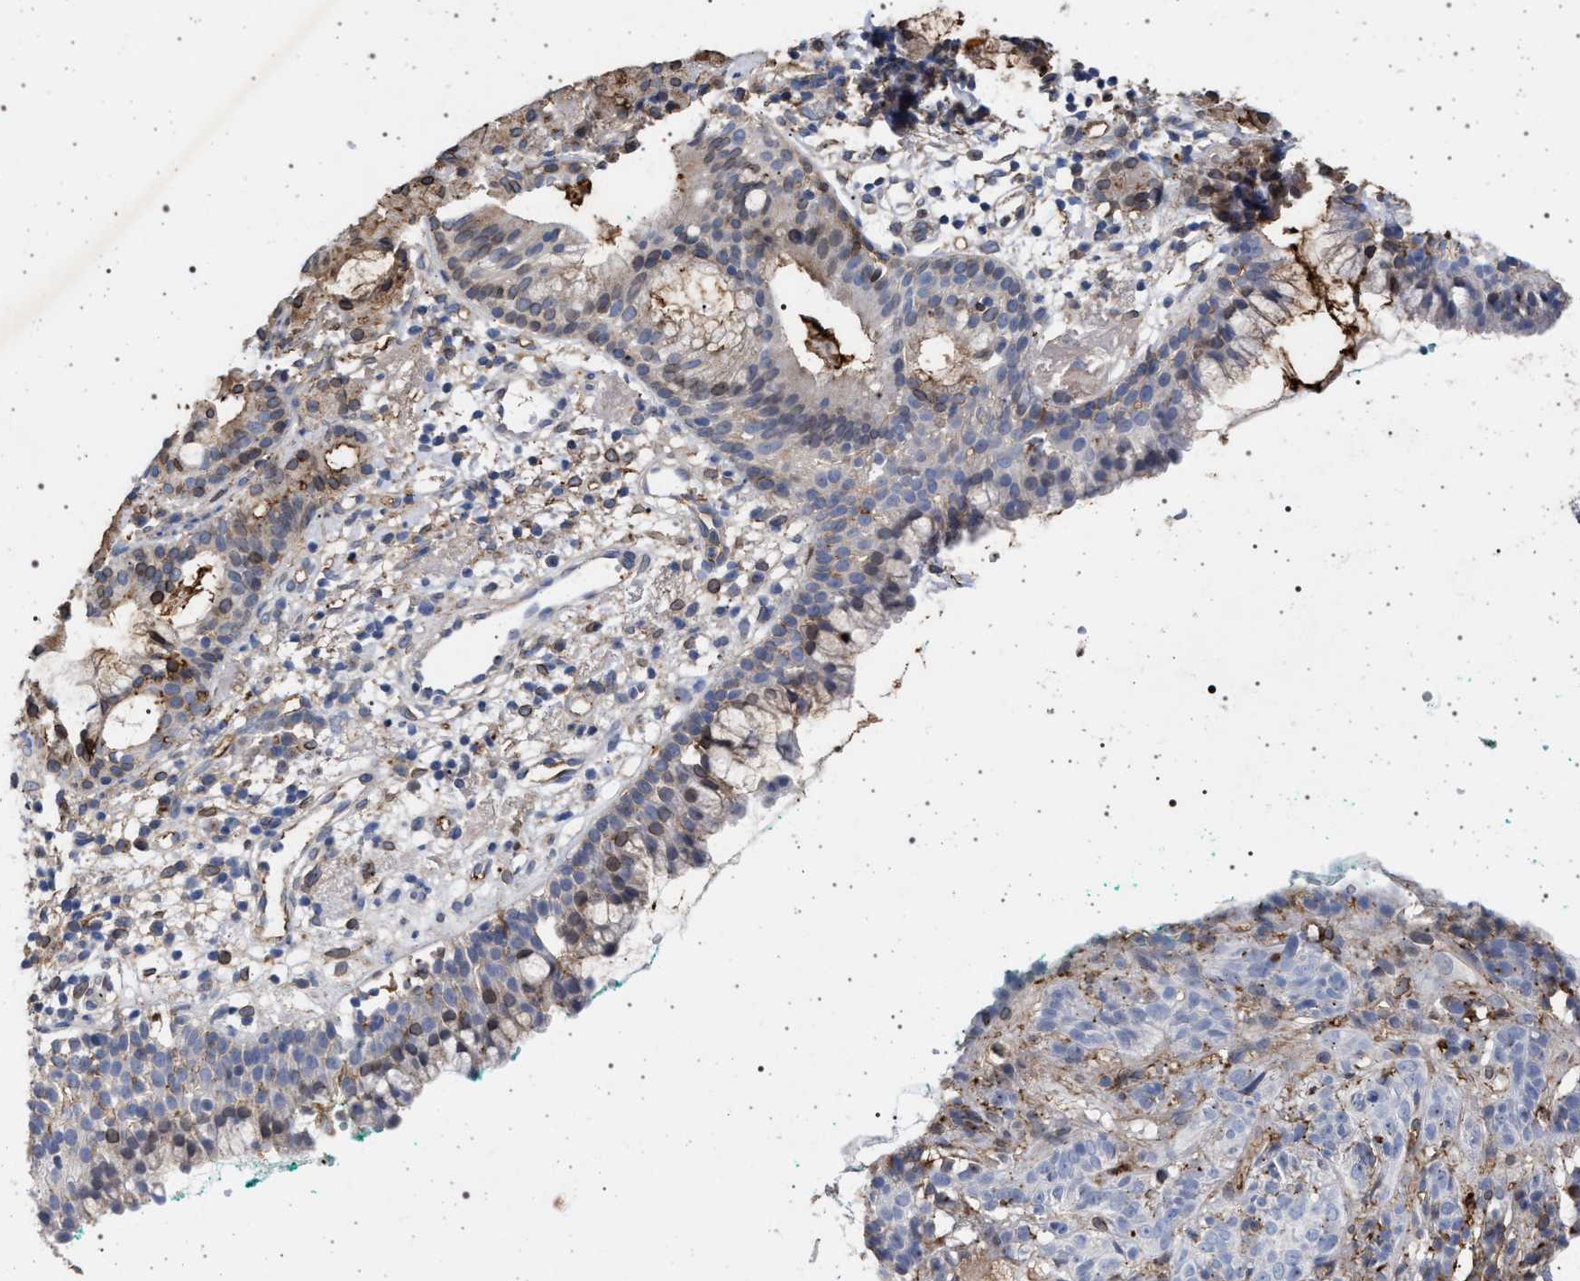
{"staining": {"intensity": "moderate", "quantity": "<25%", "location": "cytoplasmic/membranous"}, "tissue": "nasopharynx", "cell_type": "Respiratory epithelial cells", "image_type": "normal", "snomed": [{"axis": "morphology", "description": "Normal tissue, NOS"}, {"axis": "morphology", "description": "Basal cell carcinoma"}, {"axis": "topography", "description": "Cartilage tissue"}, {"axis": "topography", "description": "Nasopharynx"}, {"axis": "topography", "description": "Oral tissue"}], "caption": "Protein expression analysis of benign nasopharynx shows moderate cytoplasmic/membranous positivity in about <25% of respiratory epithelial cells.", "gene": "PLG", "patient": {"sex": "female", "age": 77}}